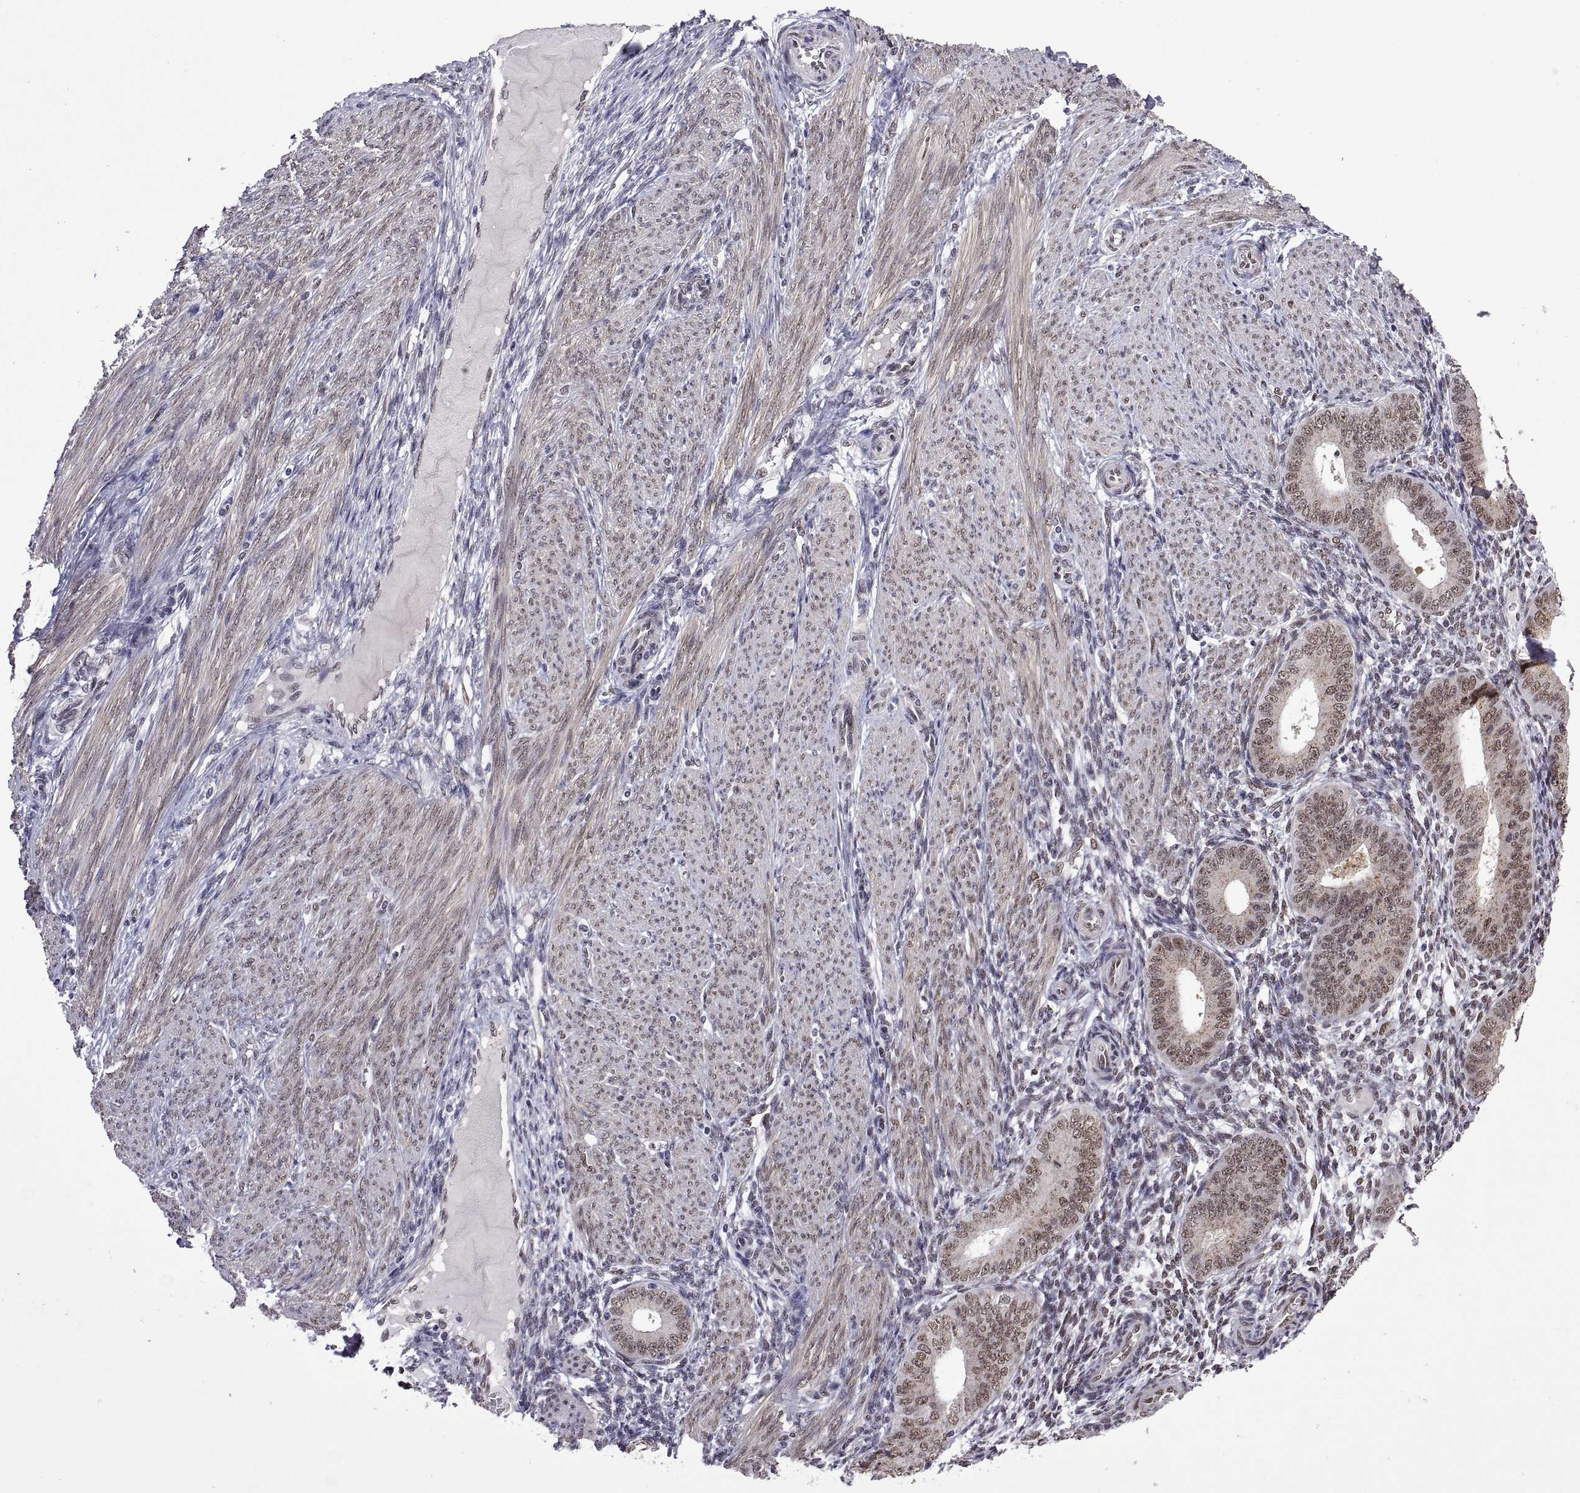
{"staining": {"intensity": "negative", "quantity": "none", "location": "none"}, "tissue": "endometrium", "cell_type": "Cells in endometrial stroma", "image_type": "normal", "snomed": [{"axis": "morphology", "description": "Normal tissue, NOS"}, {"axis": "topography", "description": "Endometrium"}], "caption": "An image of human endometrium is negative for staining in cells in endometrial stroma. (DAB (3,3'-diaminobenzidine) immunohistochemistry (IHC) visualized using brightfield microscopy, high magnification).", "gene": "NR4A1", "patient": {"sex": "female", "age": 39}}